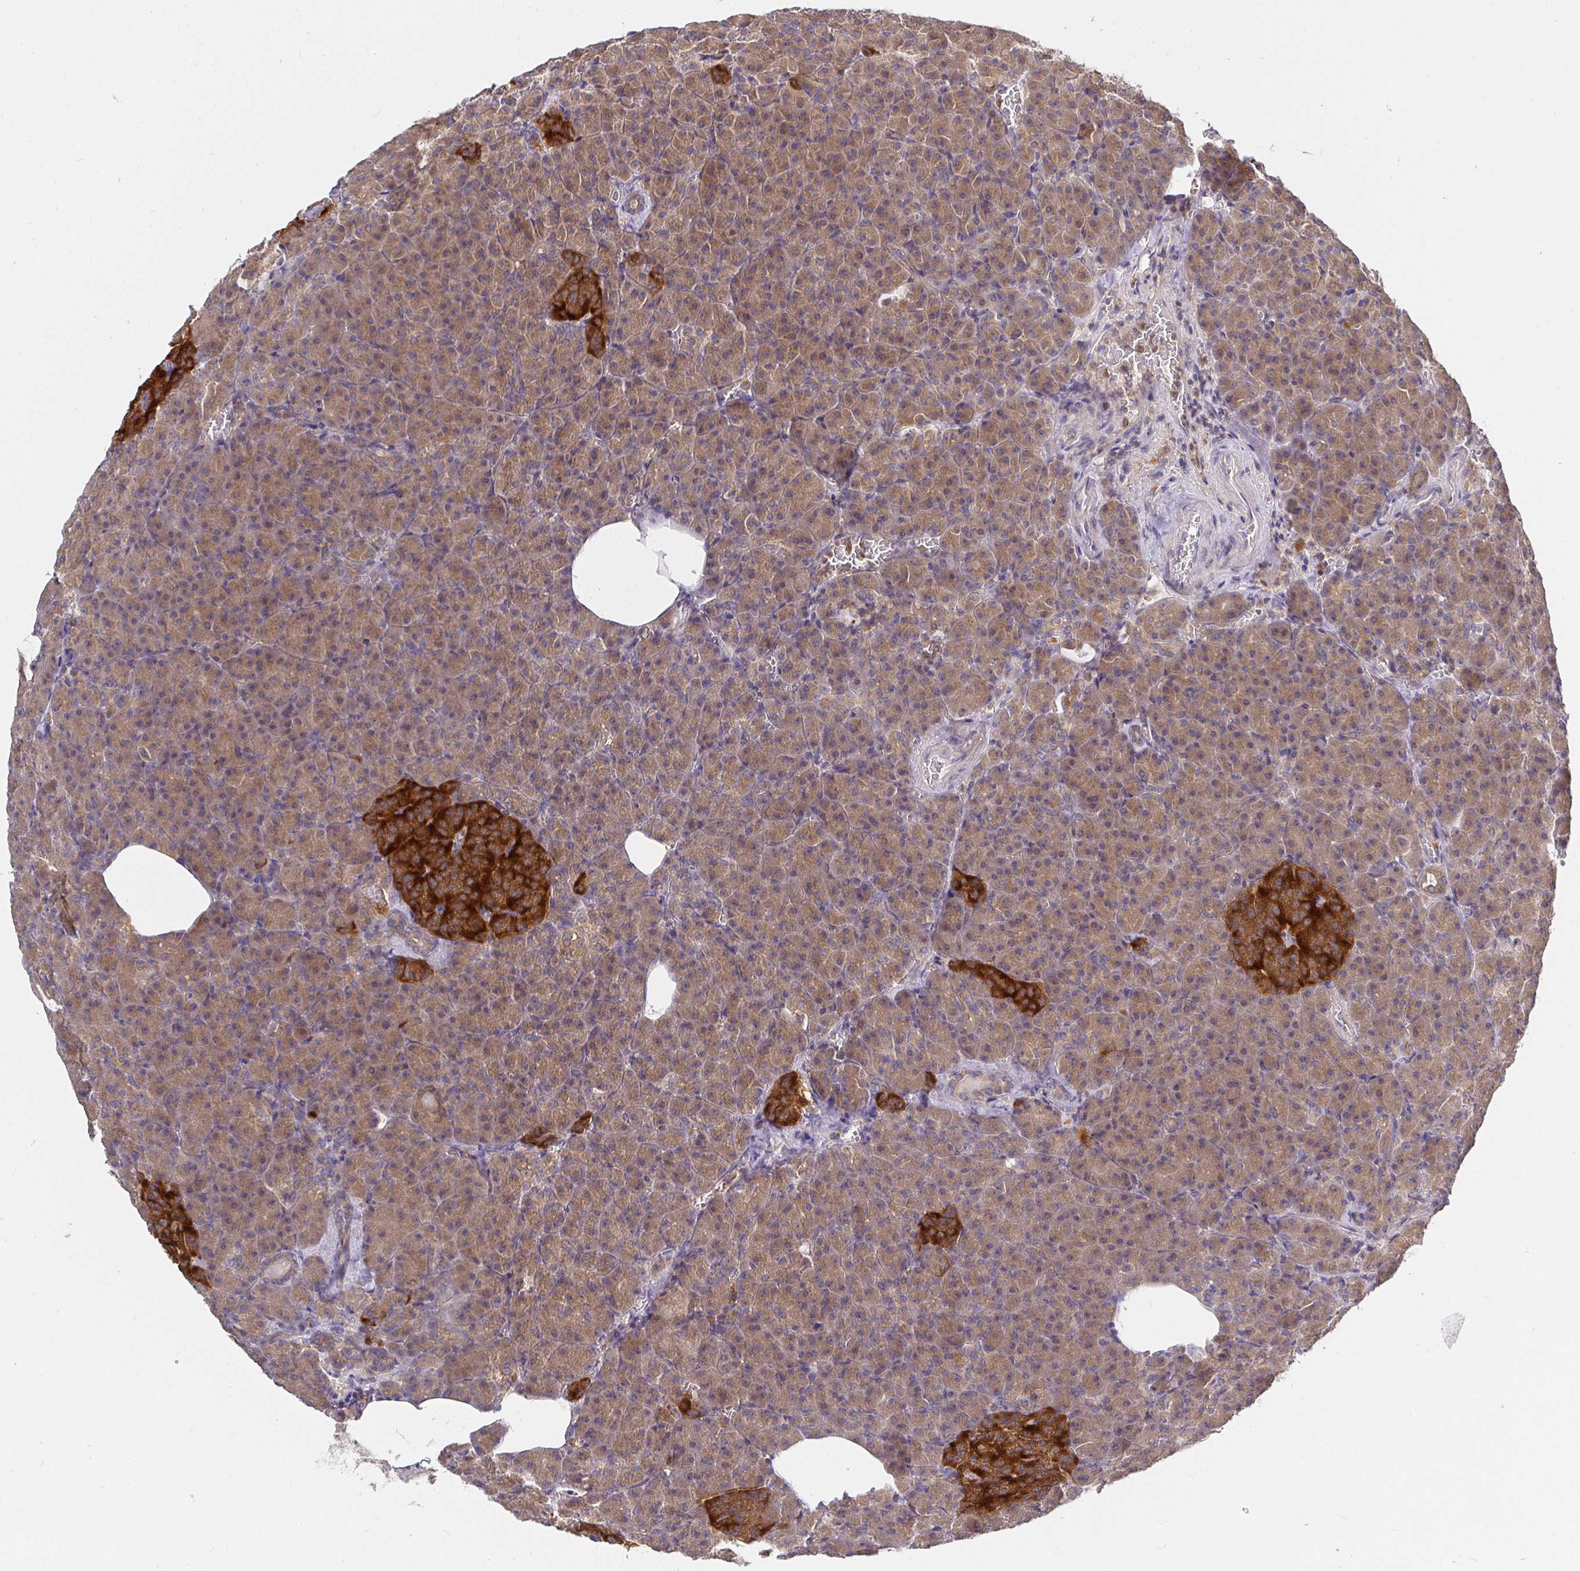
{"staining": {"intensity": "moderate", "quantity": ">75%", "location": "cytoplasmic/membranous"}, "tissue": "pancreas", "cell_type": "Exocrine glandular cells", "image_type": "normal", "snomed": [{"axis": "morphology", "description": "Normal tissue, NOS"}, {"axis": "topography", "description": "Pancreas"}], "caption": "This micrograph demonstrates immunohistochemistry staining of benign pancreas, with medium moderate cytoplasmic/membranous expression in approximately >75% of exocrine glandular cells.", "gene": "ATP6V1F", "patient": {"sex": "female", "age": 74}}